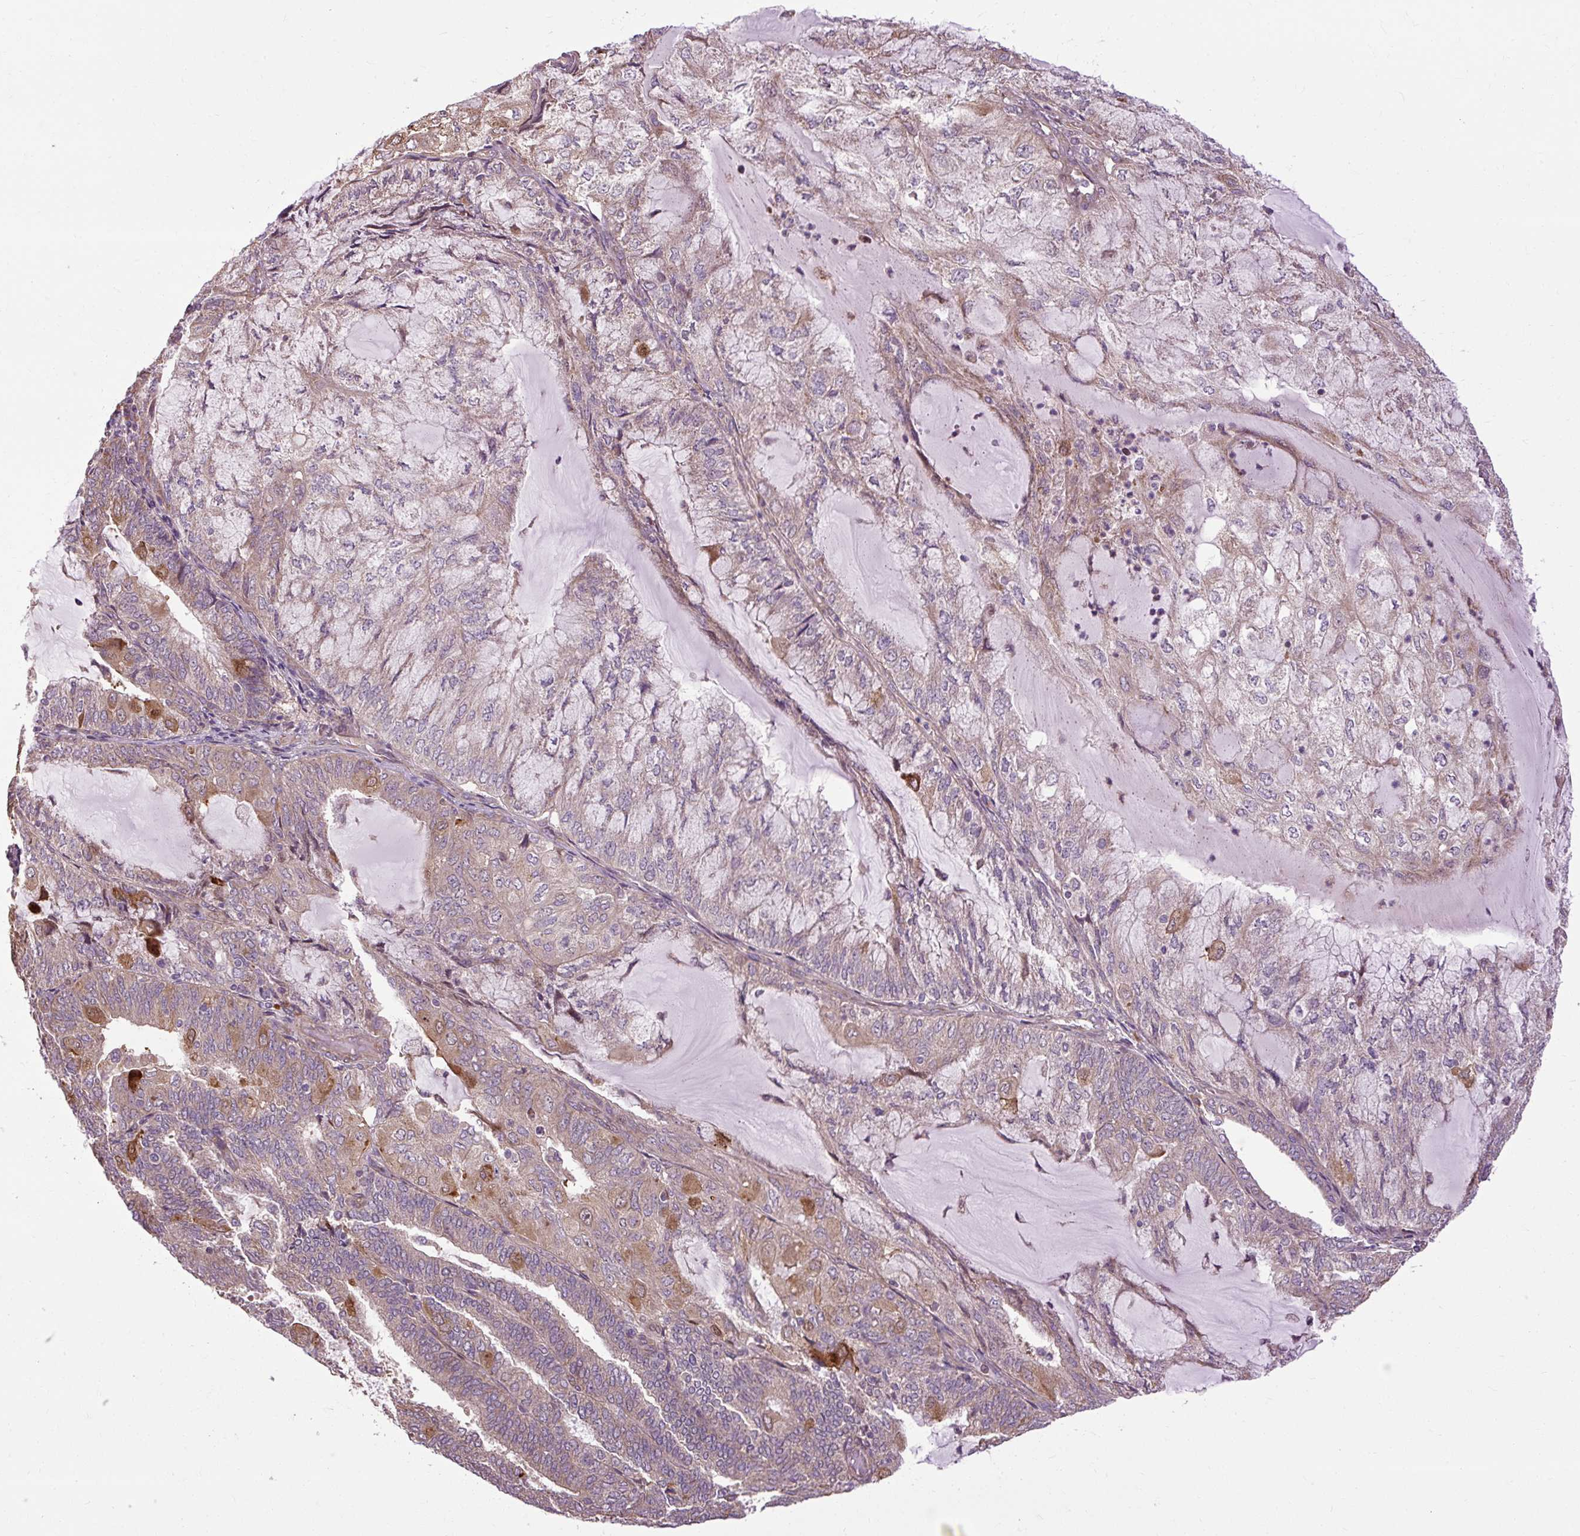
{"staining": {"intensity": "moderate", "quantity": "<25%", "location": "cytoplasmic/membranous"}, "tissue": "endometrial cancer", "cell_type": "Tumor cells", "image_type": "cancer", "snomed": [{"axis": "morphology", "description": "Adenocarcinoma, NOS"}, {"axis": "topography", "description": "Endometrium"}], "caption": "Moderate cytoplasmic/membranous positivity for a protein is appreciated in approximately <25% of tumor cells of endometrial cancer using immunohistochemistry (IHC).", "gene": "FLRT1", "patient": {"sex": "female", "age": 81}}